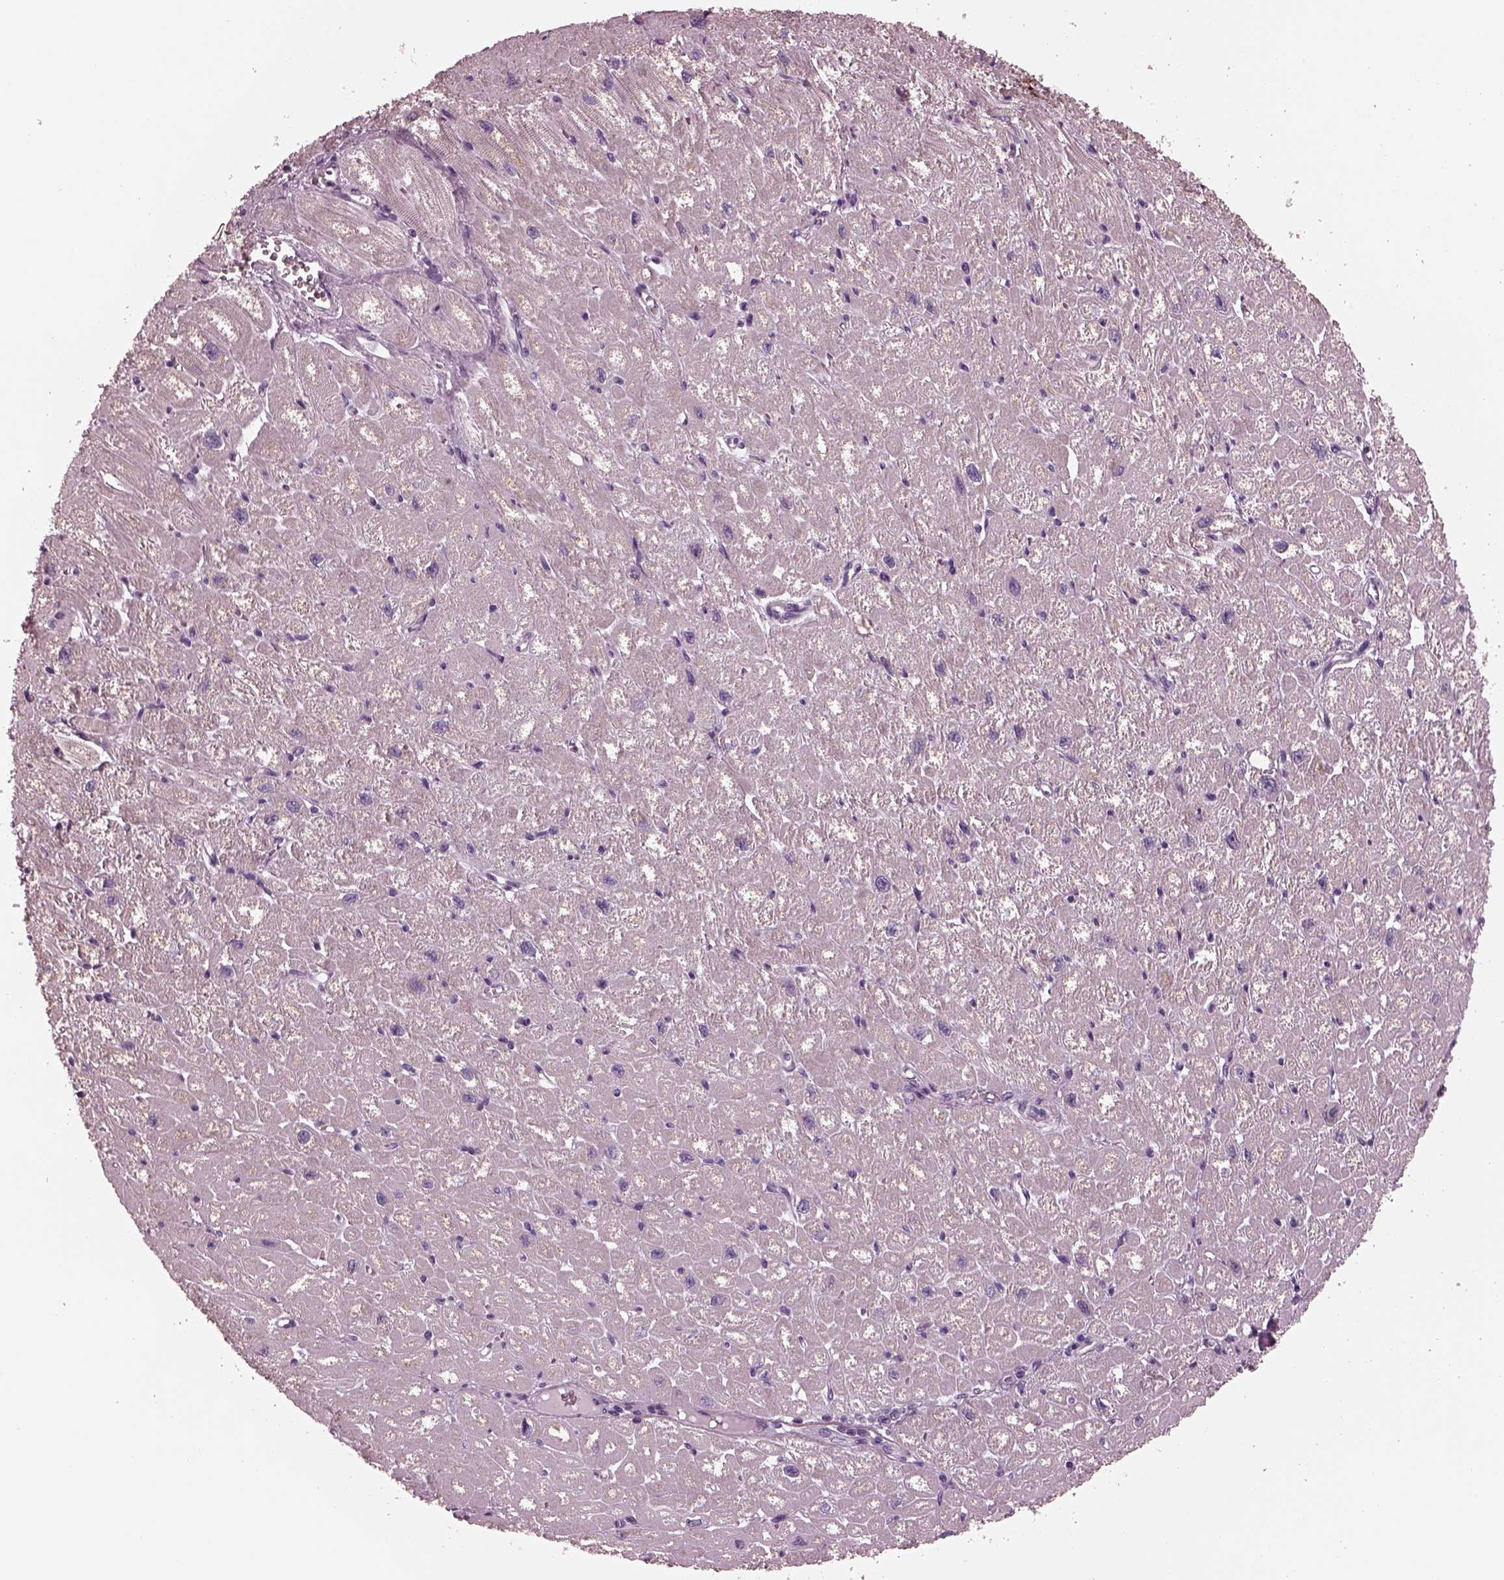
{"staining": {"intensity": "weak", "quantity": "25%-75%", "location": "cytoplasmic/membranous"}, "tissue": "heart muscle", "cell_type": "Cardiomyocytes", "image_type": "normal", "snomed": [{"axis": "morphology", "description": "Normal tissue, NOS"}, {"axis": "topography", "description": "Heart"}], "caption": "An IHC image of normal tissue is shown. Protein staining in brown highlights weak cytoplasmic/membranous positivity in heart muscle within cardiomyocytes. (DAB IHC with brightfield microscopy, high magnification).", "gene": "AP4M1", "patient": {"sex": "male", "age": 61}}